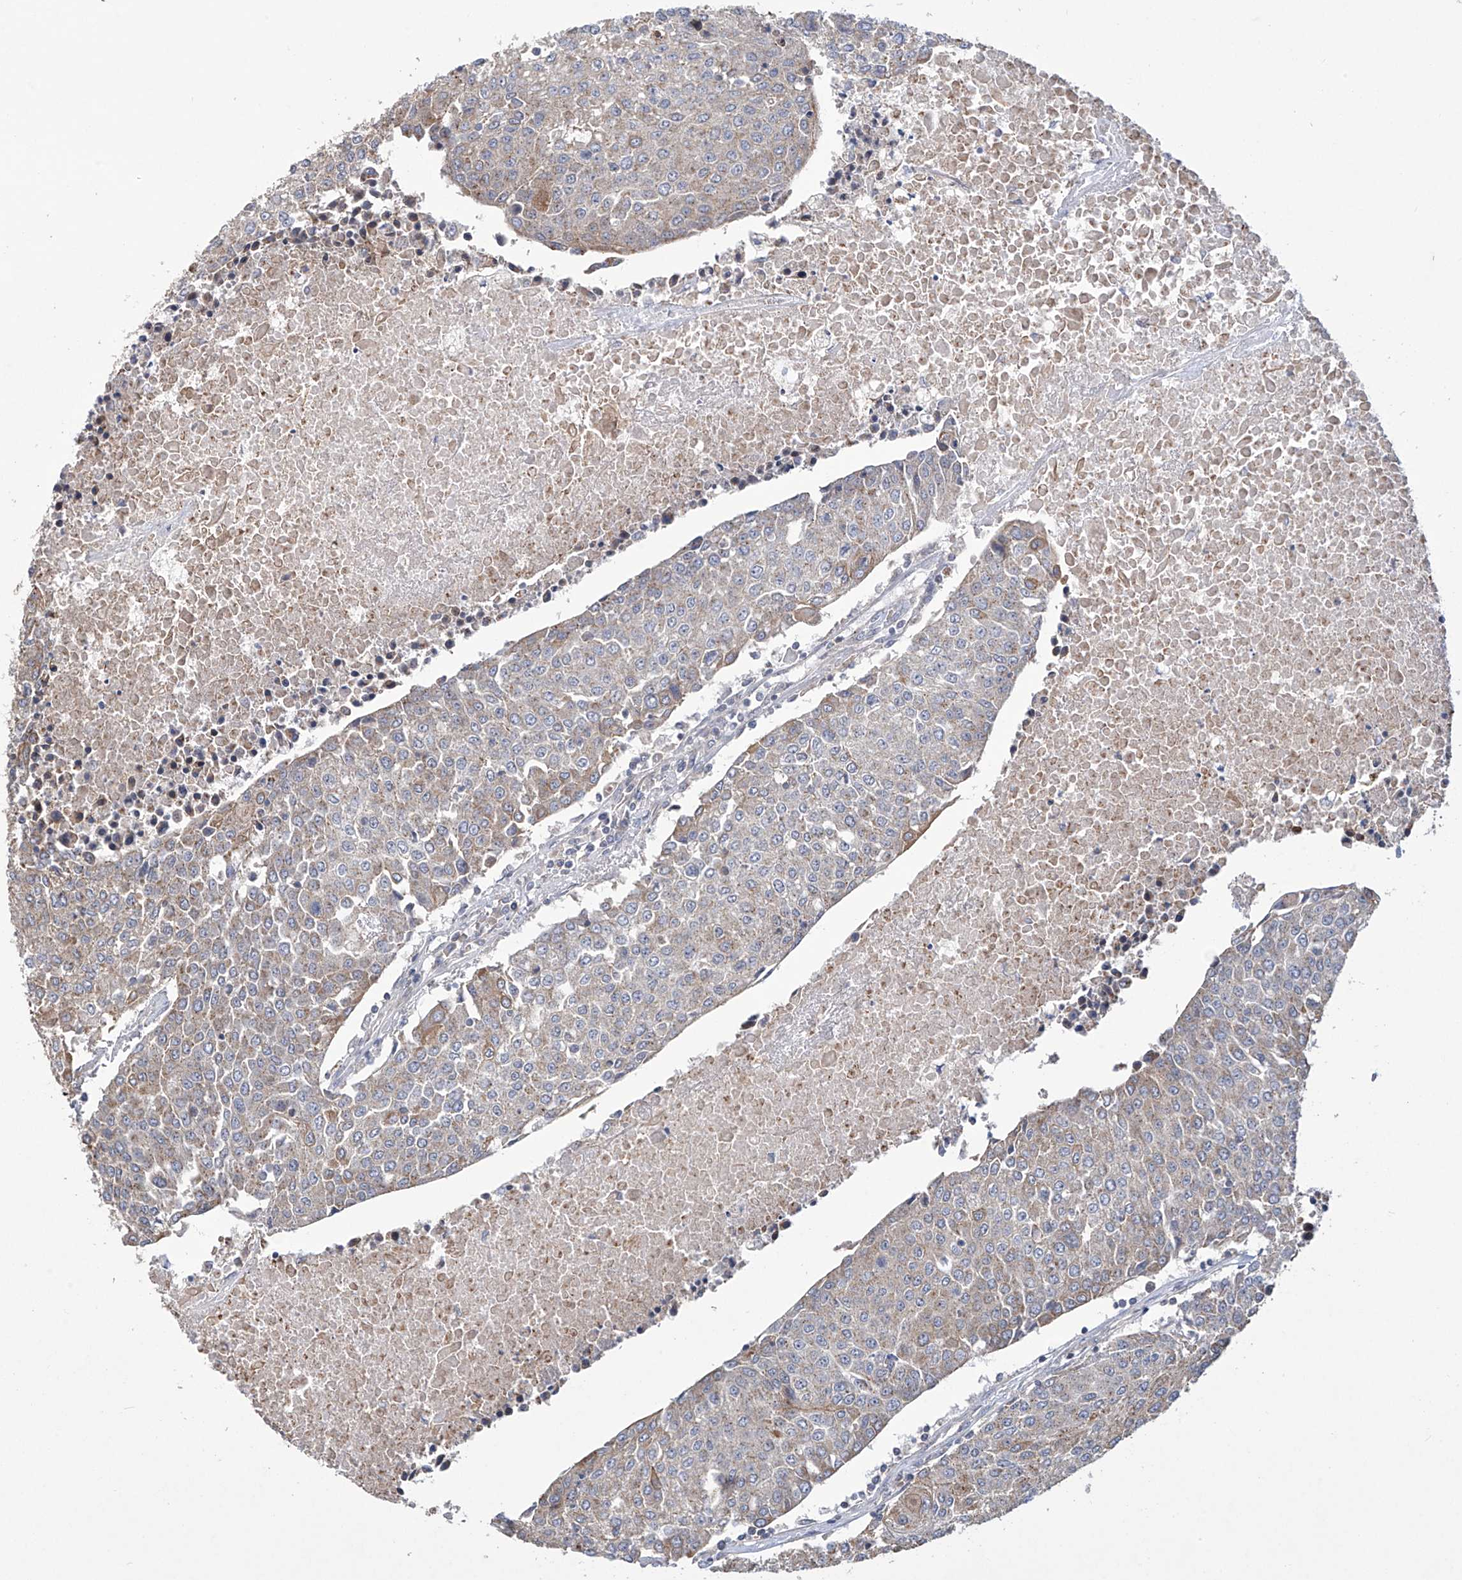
{"staining": {"intensity": "weak", "quantity": "<25%", "location": "cytoplasmic/membranous"}, "tissue": "urothelial cancer", "cell_type": "Tumor cells", "image_type": "cancer", "snomed": [{"axis": "morphology", "description": "Urothelial carcinoma, High grade"}, {"axis": "topography", "description": "Urinary bladder"}], "caption": "The immunohistochemistry image has no significant positivity in tumor cells of high-grade urothelial carcinoma tissue. The staining is performed using DAB brown chromogen with nuclei counter-stained in using hematoxylin.", "gene": "TRIM60", "patient": {"sex": "female", "age": 85}}